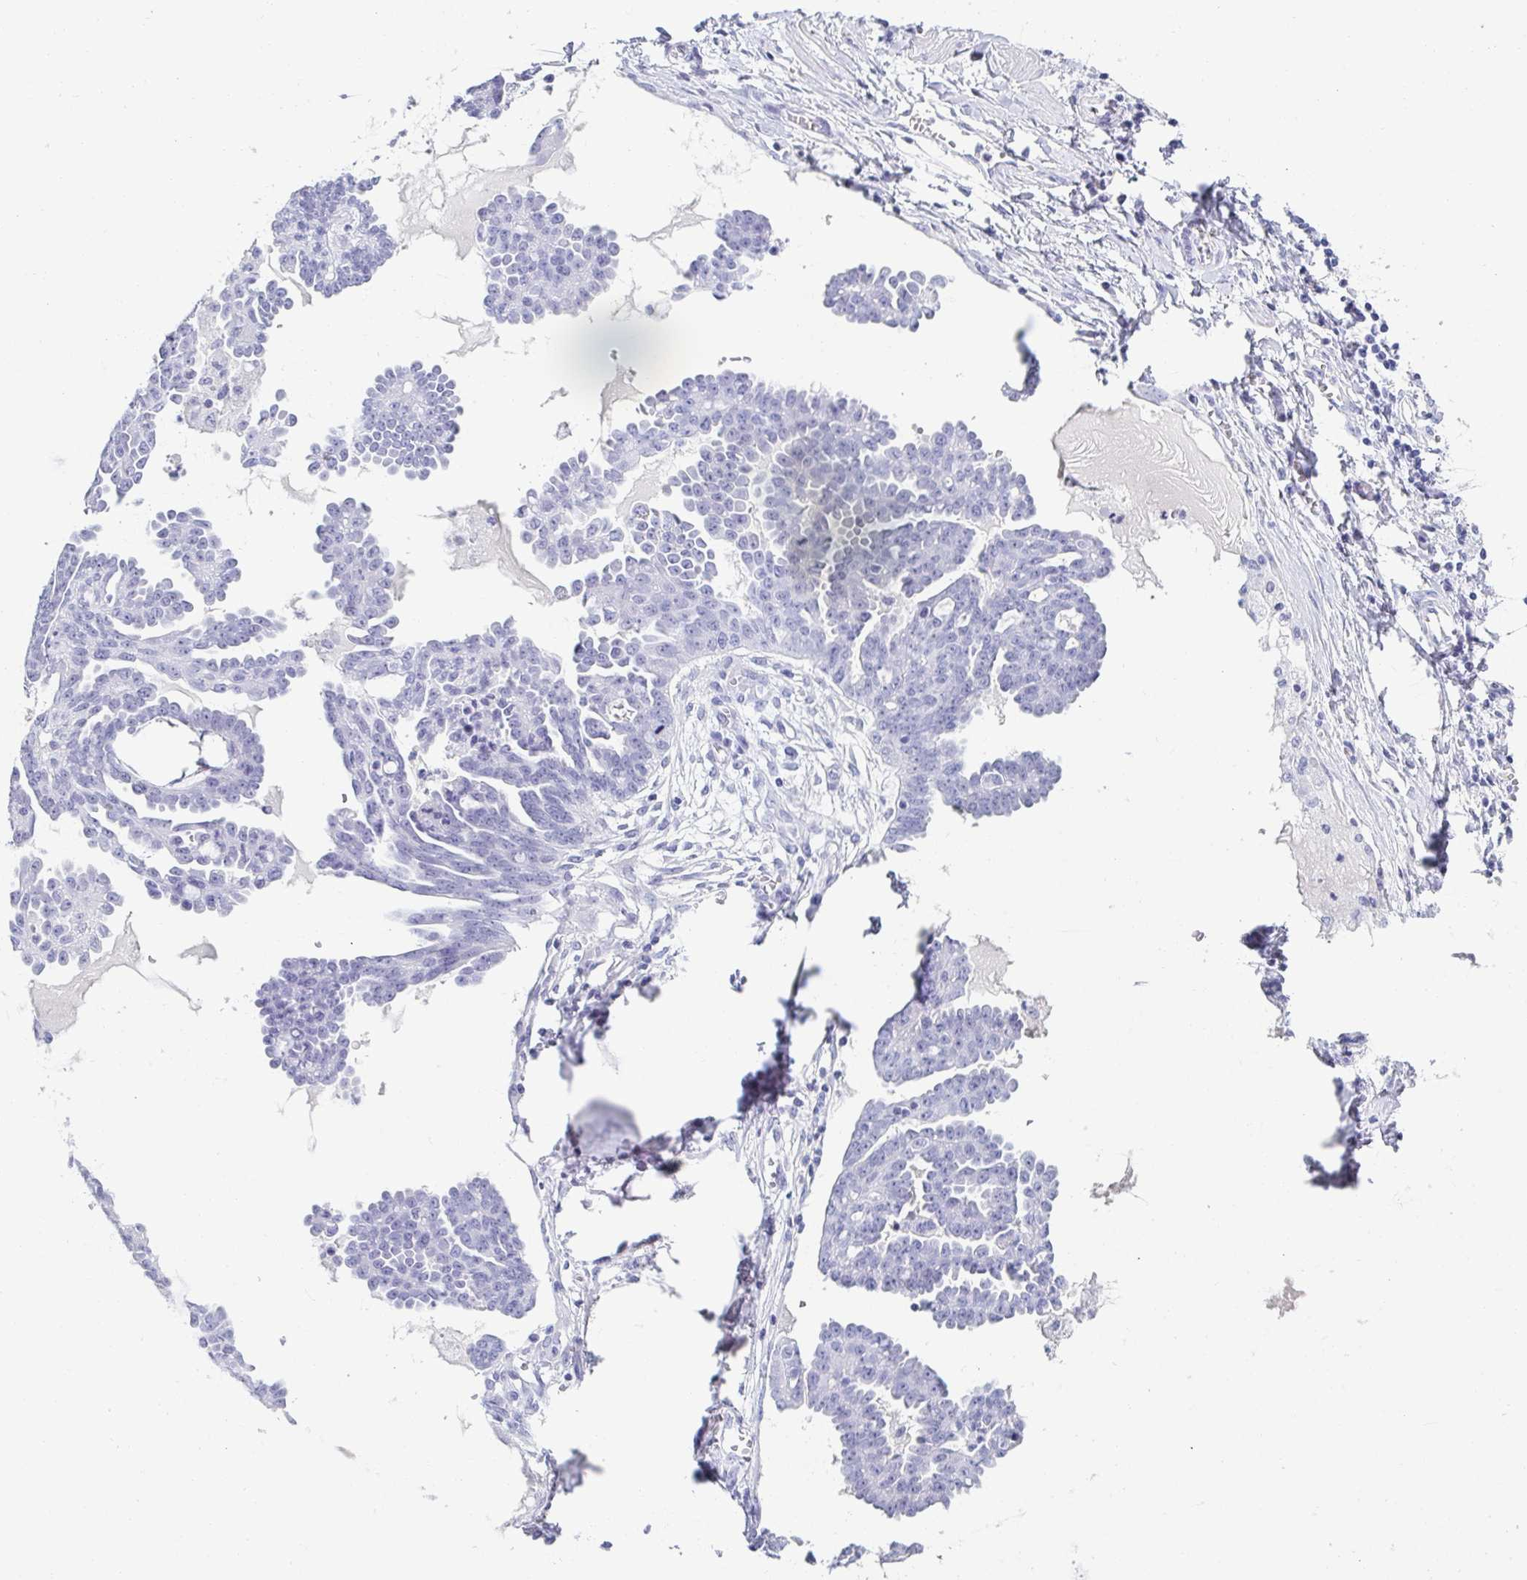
{"staining": {"intensity": "negative", "quantity": "none", "location": "none"}, "tissue": "ovarian cancer", "cell_type": "Tumor cells", "image_type": "cancer", "snomed": [{"axis": "morphology", "description": "Cystadenocarcinoma, serous, NOS"}, {"axis": "topography", "description": "Ovary"}], "caption": "This is an immunohistochemistry (IHC) image of ovarian serous cystadenocarcinoma. There is no expression in tumor cells.", "gene": "ZG16B", "patient": {"sex": "female", "age": 71}}